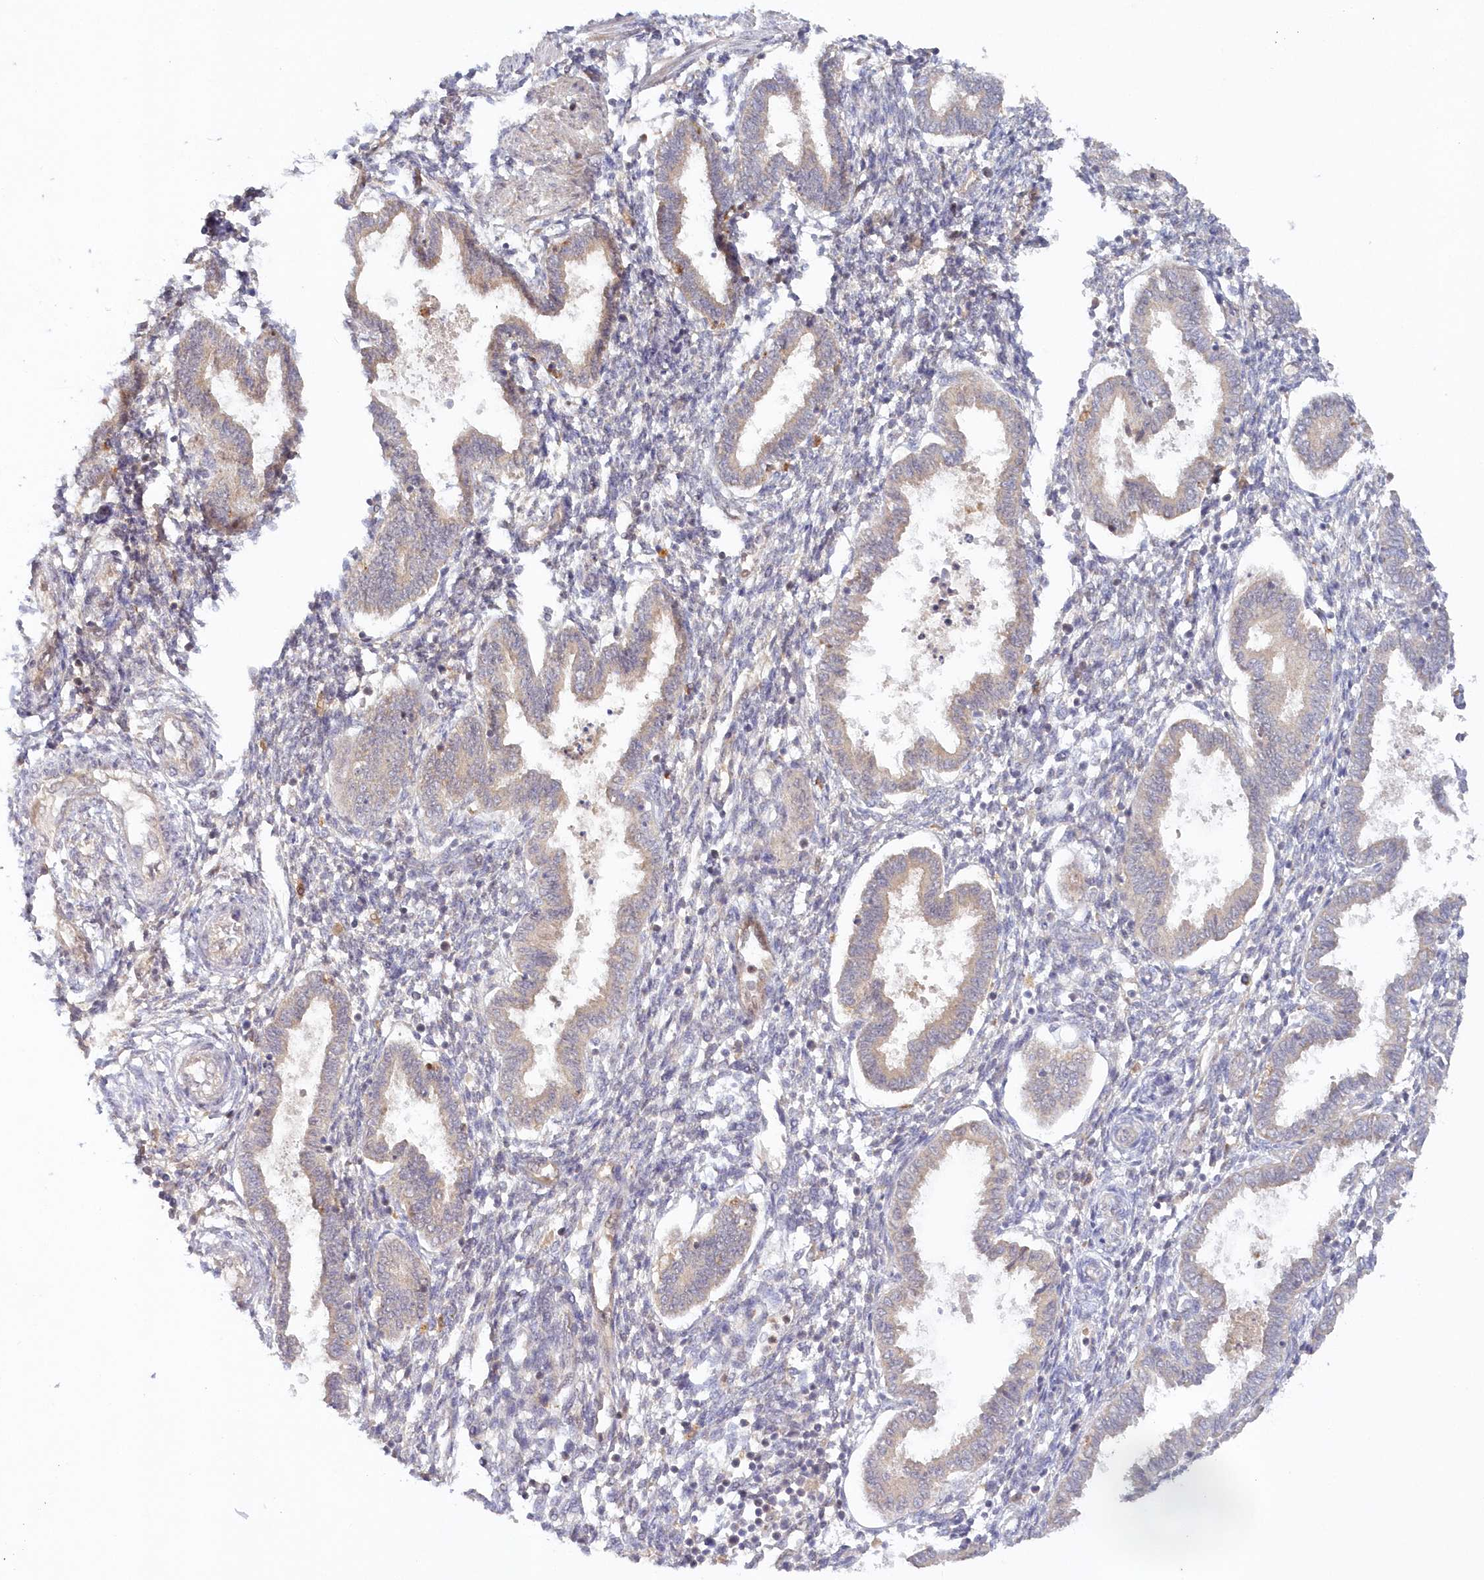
{"staining": {"intensity": "negative", "quantity": "none", "location": "none"}, "tissue": "endometrium", "cell_type": "Cells in endometrial stroma", "image_type": "normal", "snomed": [{"axis": "morphology", "description": "Normal tissue, NOS"}, {"axis": "topography", "description": "Endometrium"}], "caption": "DAB immunohistochemical staining of normal endometrium demonstrates no significant staining in cells in endometrial stroma. (DAB (3,3'-diaminobenzidine) immunohistochemistry (IHC) visualized using brightfield microscopy, high magnification).", "gene": "GBE1", "patient": {"sex": "female", "age": 33}}